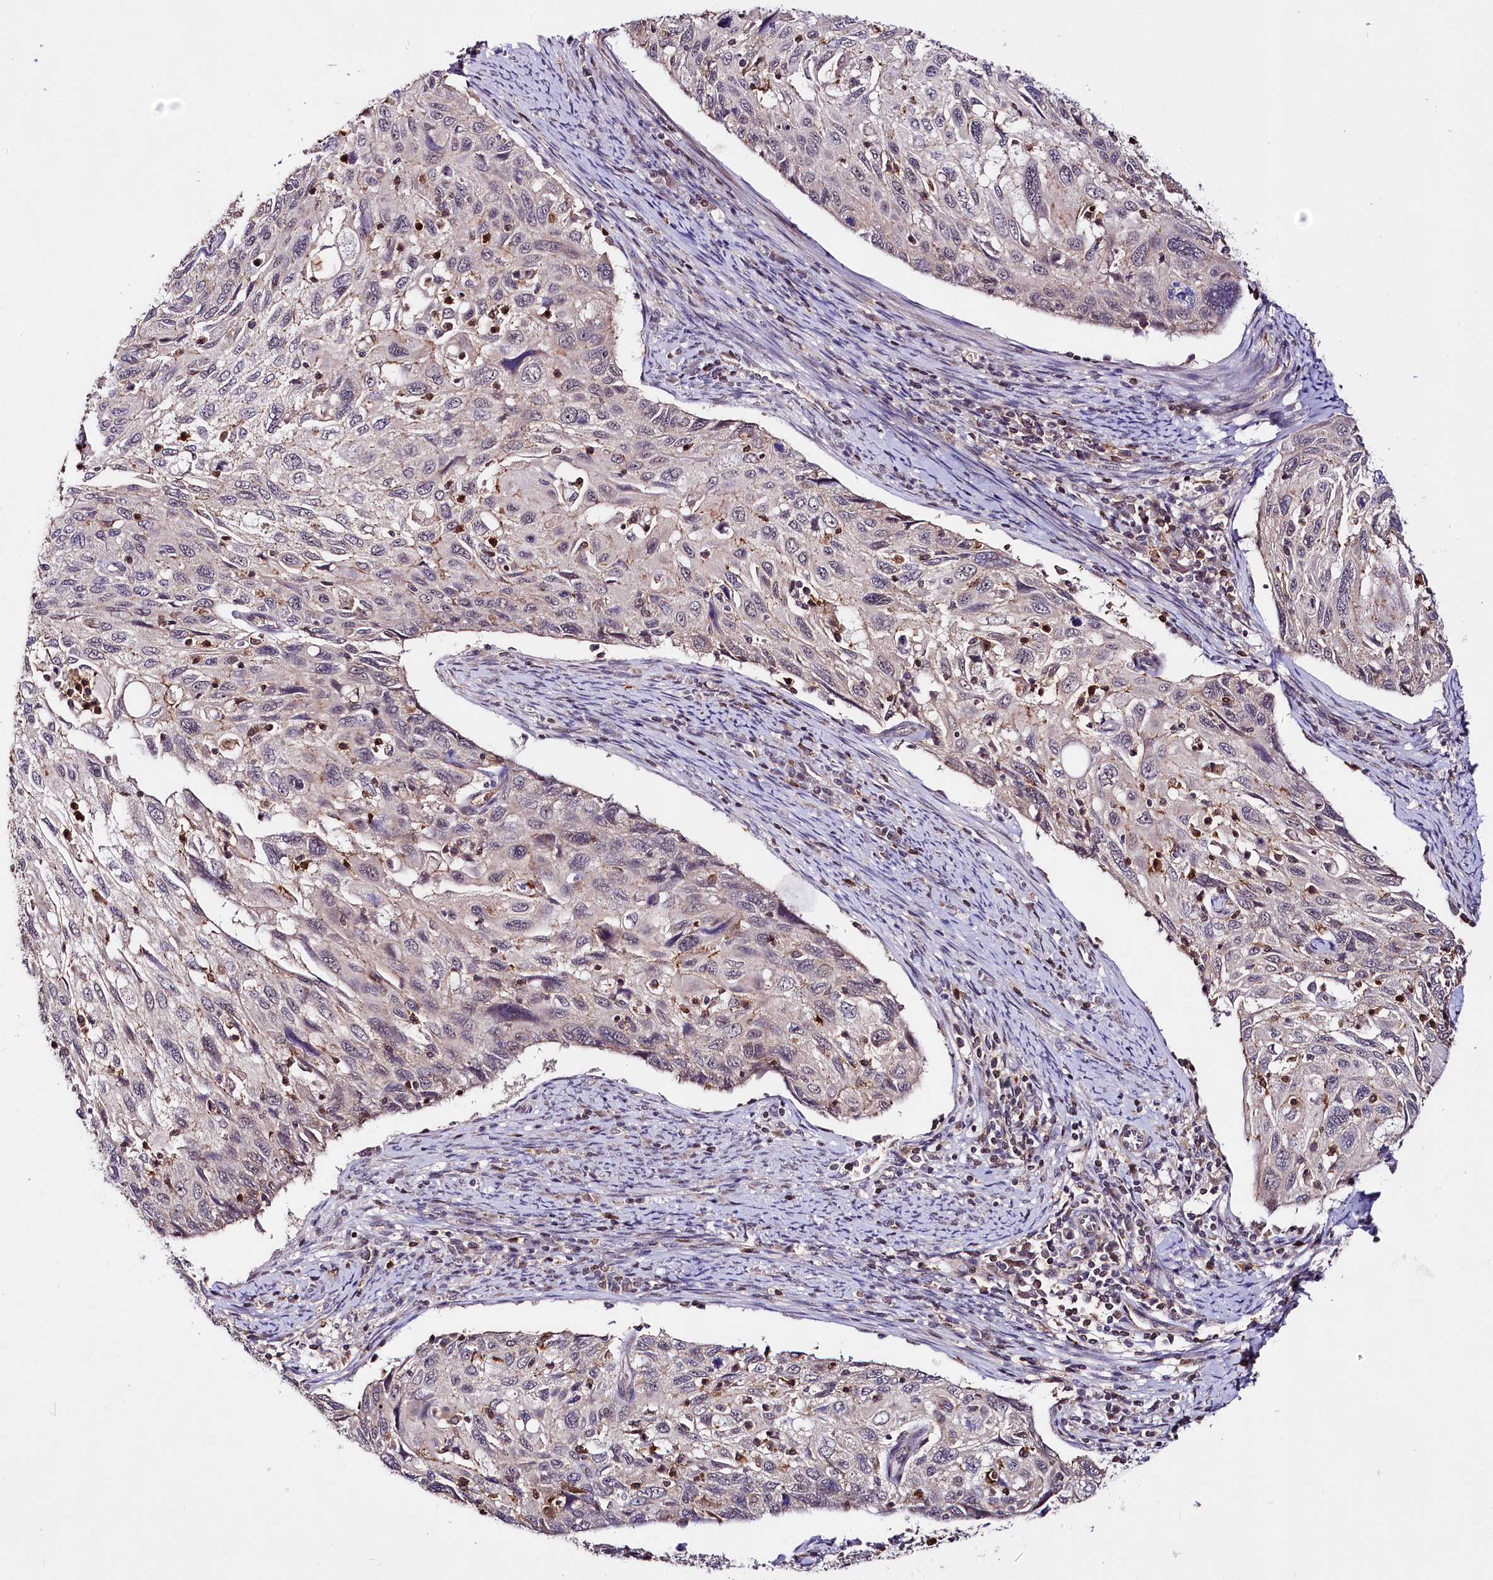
{"staining": {"intensity": "weak", "quantity": "<25%", "location": "cytoplasmic/membranous"}, "tissue": "cervical cancer", "cell_type": "Tumor cells", "image_type": "cancer", "snomed": [{"axis": "morphology", "description": "Squamous cell carcinoma, NOS"}, {"axis": "topography", "description": "Cervix"}], "caption": "There is no significant expression in tumor cells of cervical cancer.", "gene": "TAFAZZIN", "patient": {"sex": "female", "age": 70}}